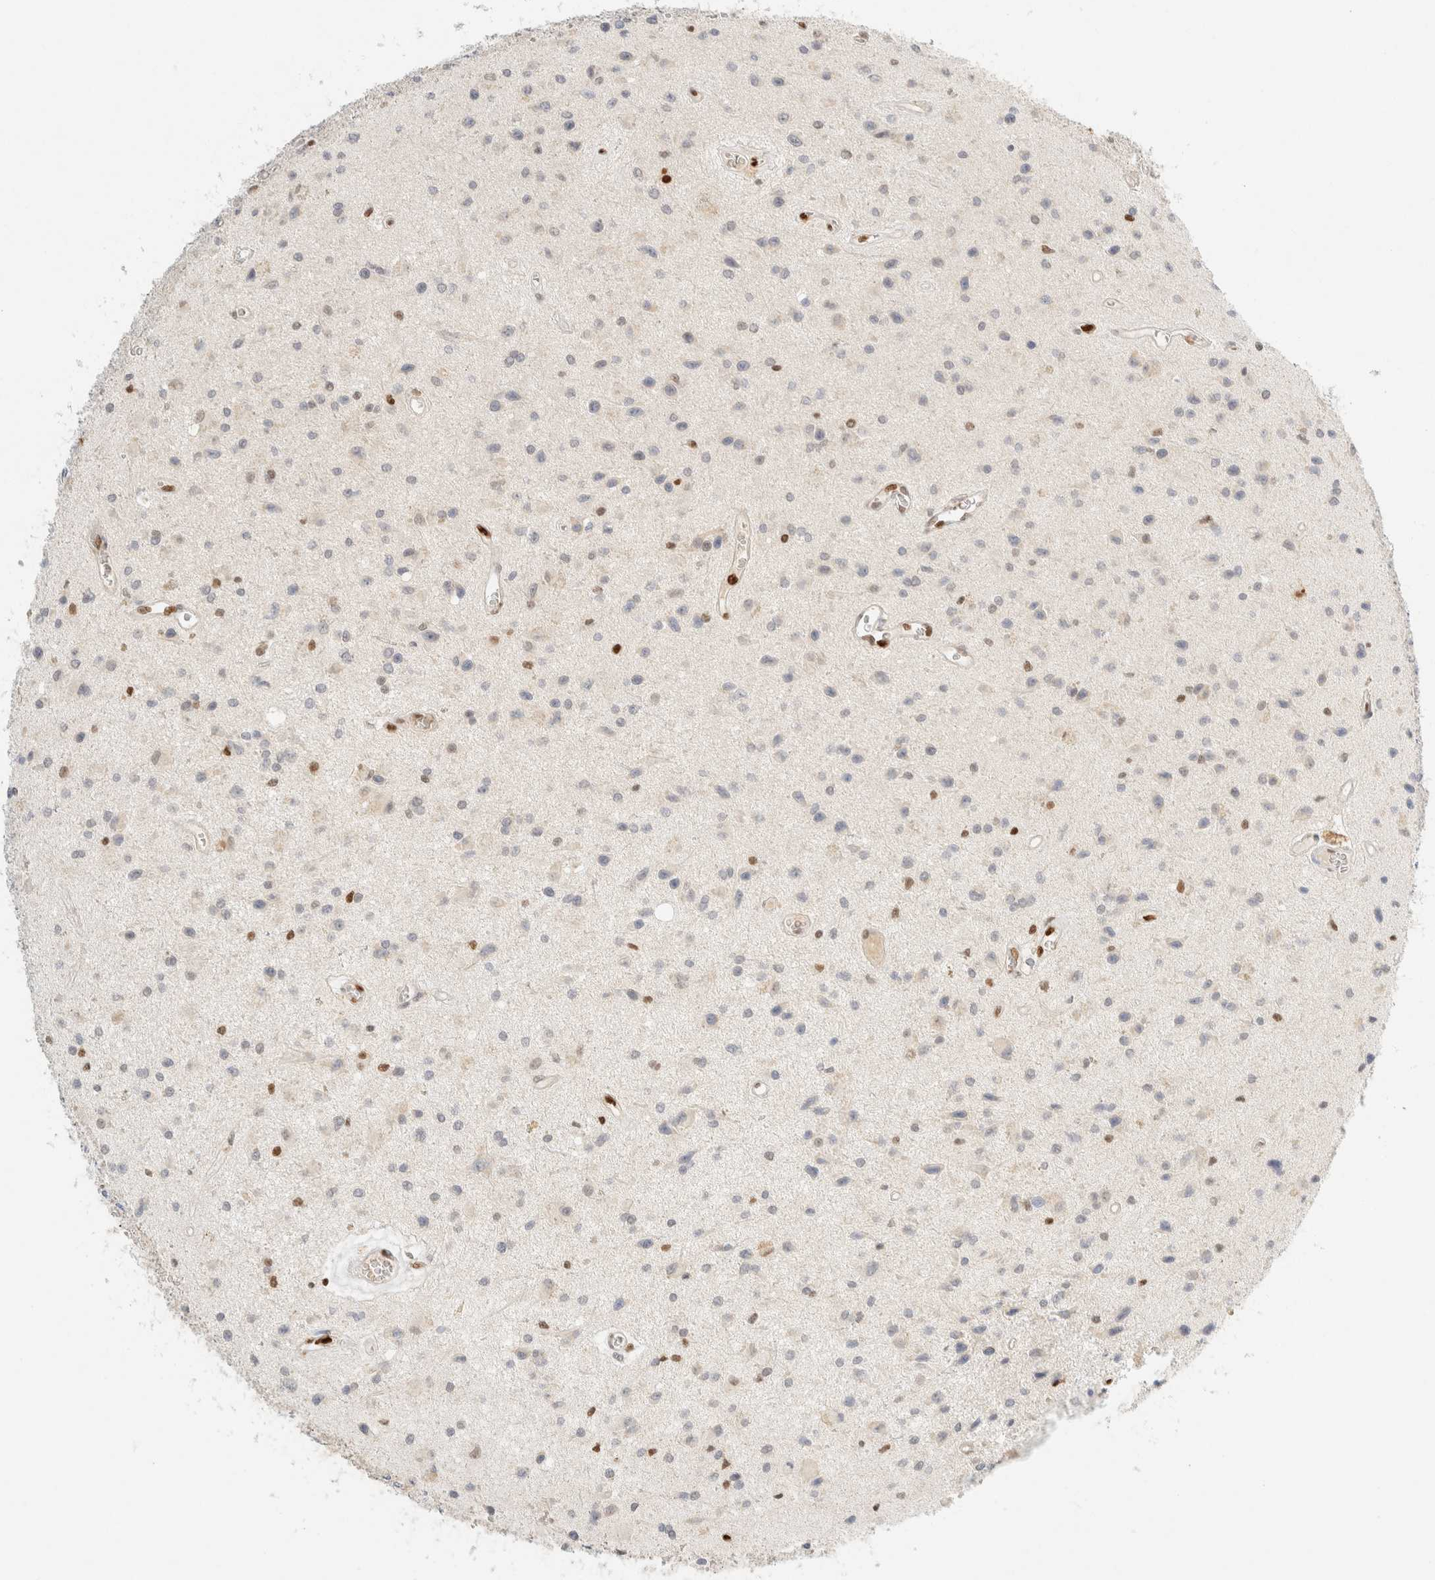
{"staining": {"intensity": "negative", "quantity": "none", "location": "none"}, "tissue": "glioma", "cell_type": "Tumor cells", "image_type": "cancer", "snomed": [{"axis": "morphology", "description": "Glioma, malignant, Low grade"}, {"axis": "topography", "description": "Brain"}], "caption": "Tumor cells are negative for protein expression in human glioma.", "gene": "DDB2", "patient": {"sex": "male", "age": 58}}